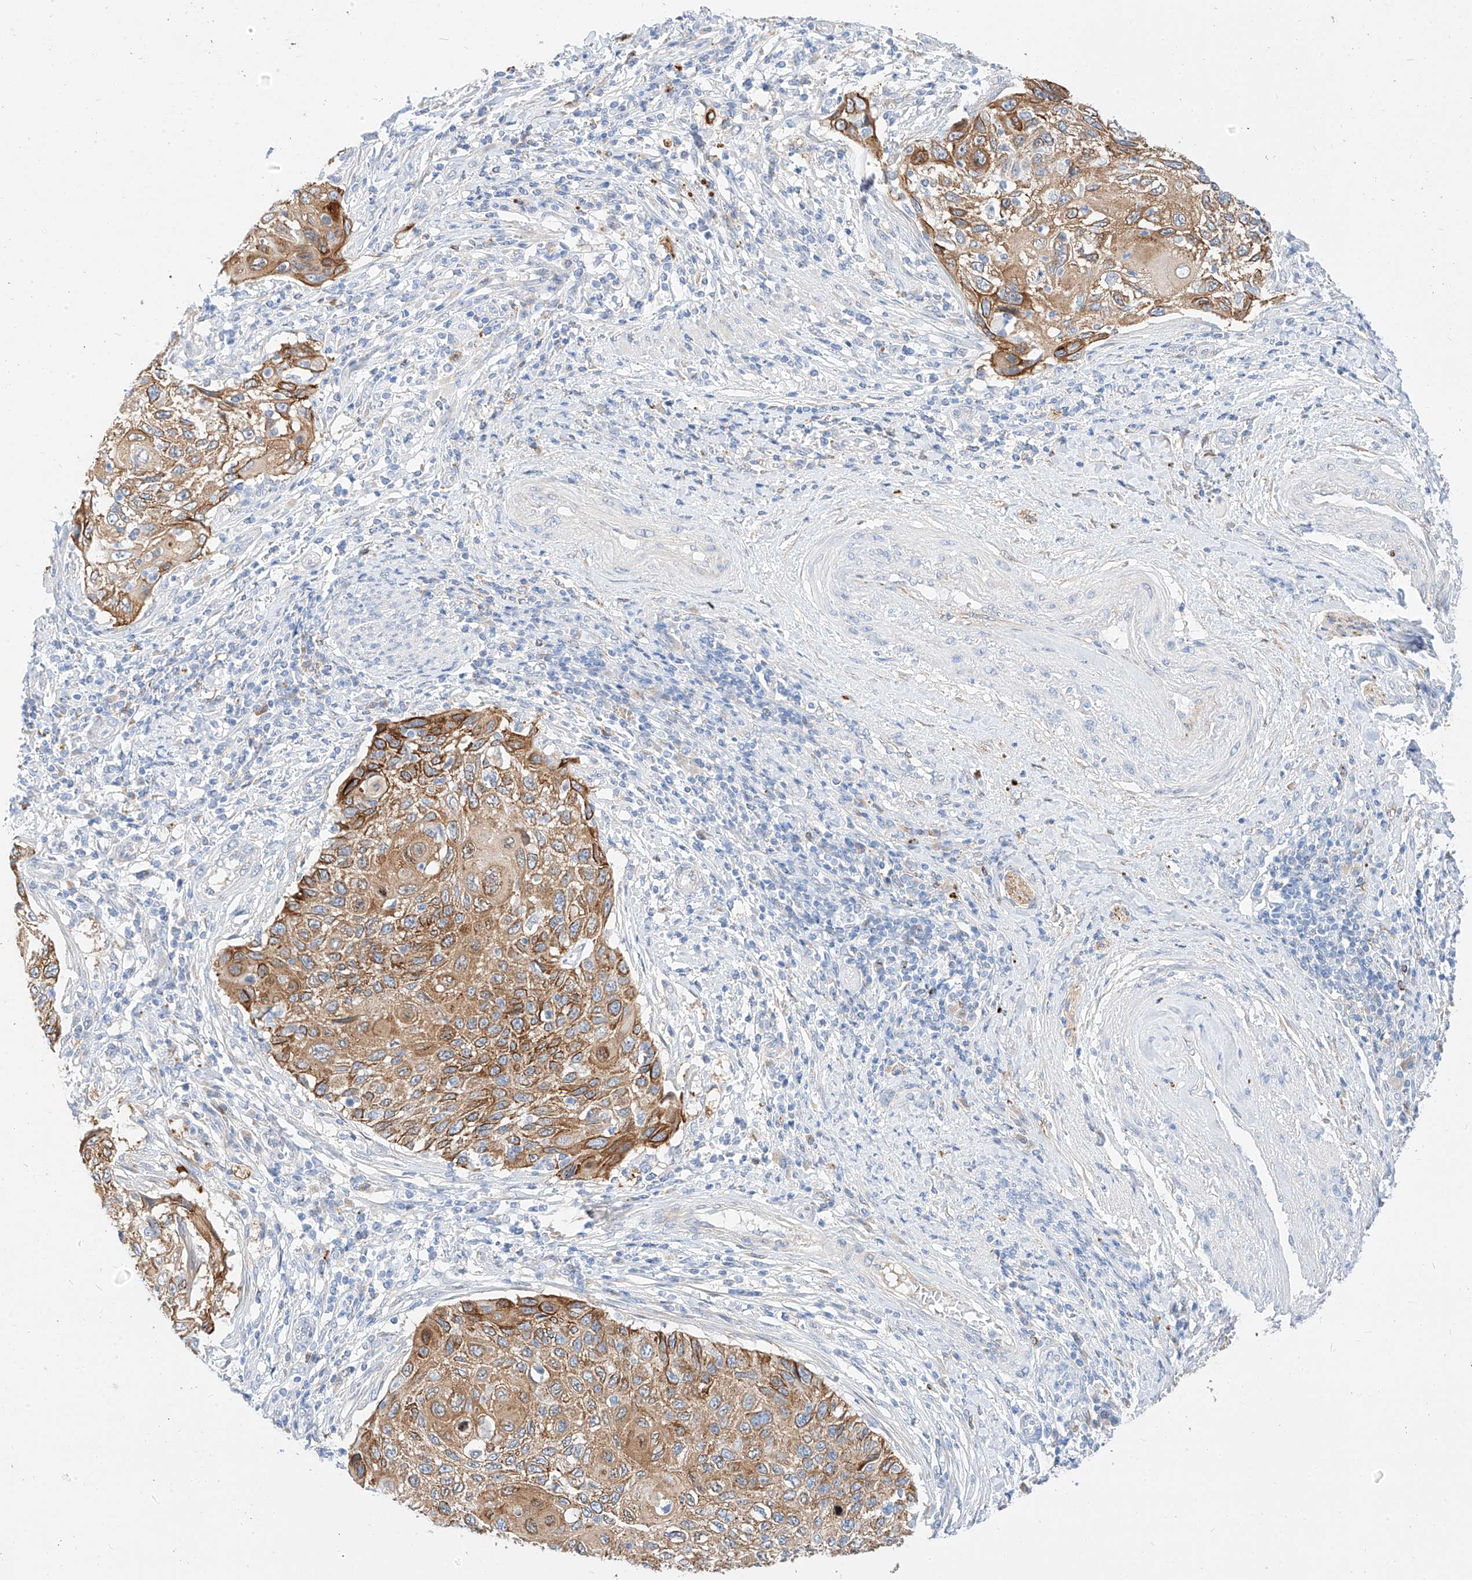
{"staining": {"intensity": "moderate", "quantity": ">75%", "location": "cytoplasmic/membranous"}, "tissue": "cervical cancer", "cell_type": "Tumor cells", "image_type": "cancer", "snomed": [{"axis": "morphology", "description": "Squamous cell carcinoma, NOS"}, {"axis": "topography", "description": "Cervix"}], "caption": "The immunohistochemical stain shows moderate cytoplasmic/membranous expression in tumor cells of squamous cell carcinoma (cervical) tissue. (brown staining indicates protein expression, while blue staining denotes nuclei).", "gene": "MAP7", "patient": {"sex": "female", "age": 70}}